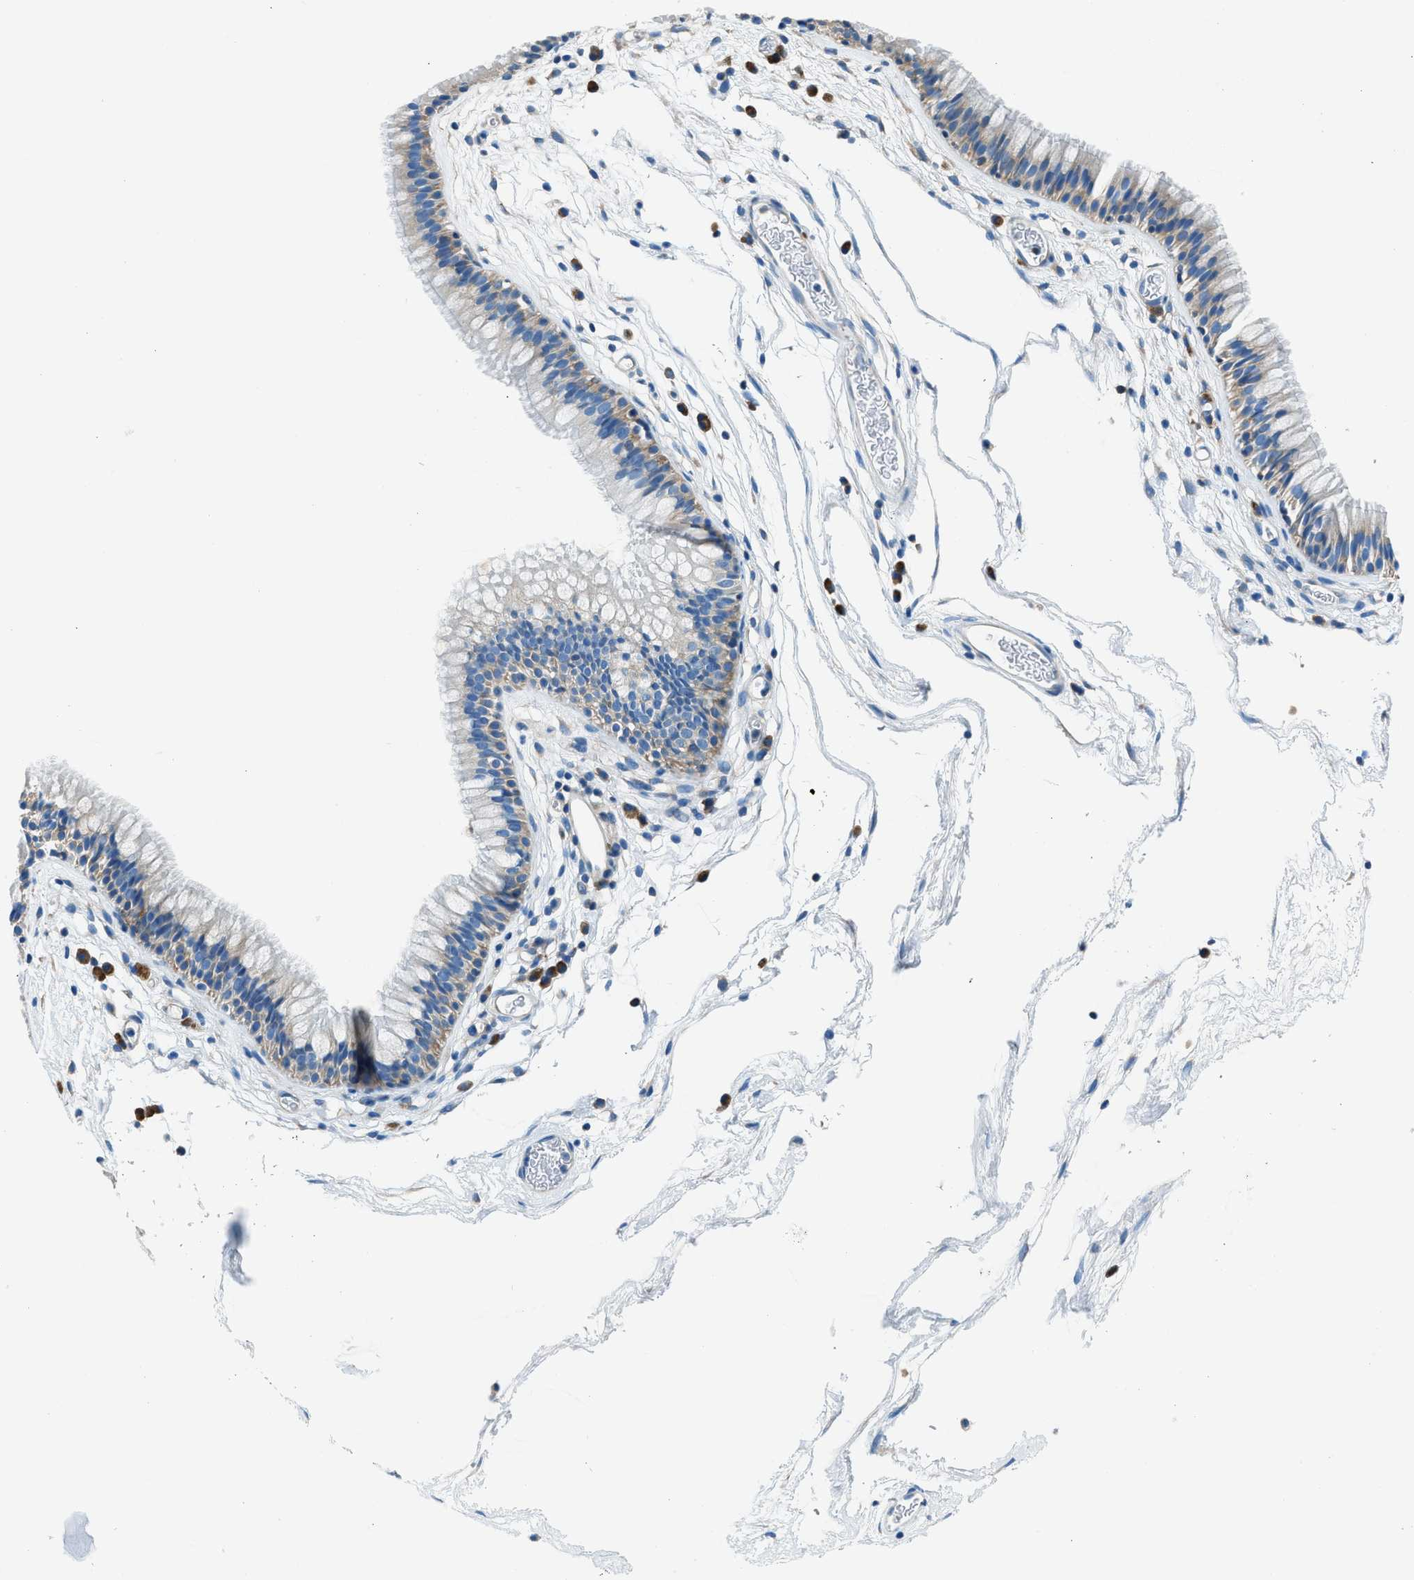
{"staining": {"intensity": "weak", "quantity": "<25%", "location": "cytoplasmic/membranous"}, "tissue": "nasopharynx", "cell_type": "Respiratory epithelial cells", "image_type": "normal", "snomed": [{"axis": "morphology", "description": "Normal tissue, NOS"}, {"axis": "morphology", "description": "Inflammation, NOS"}, {"axis": "topography", "description": "Nasopharynx"}], "caption": "DAB immunohistochemical staining of normal human nasopharynx shows no significant staining in respiratory epithelial cells.", "gene": "SARS1", "patient": {"sex": "male", "age": 48}}